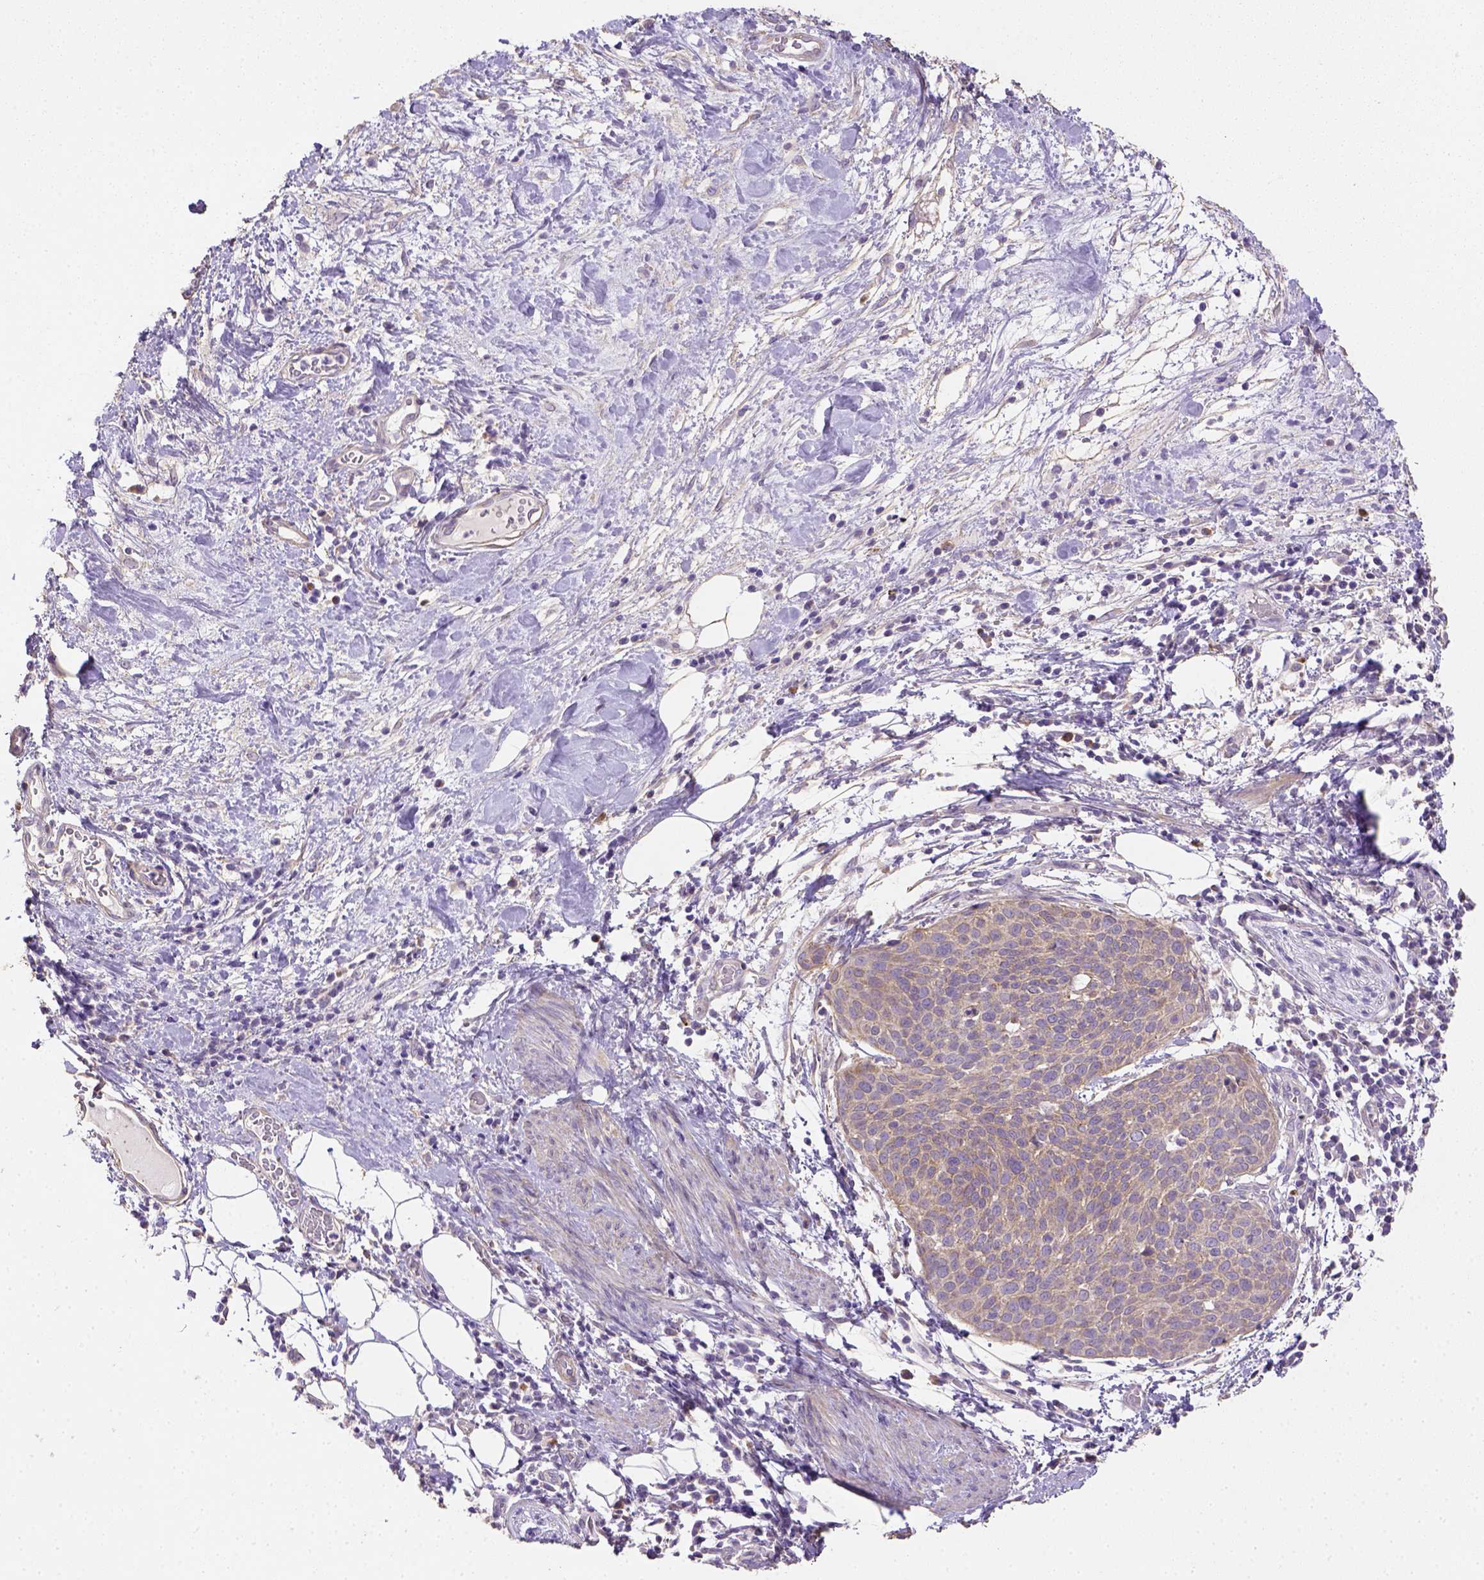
{"staining": {"intensity": "weak", "quantity": ">75%", "location": "cytoplasmic/membranous"}, "tissue": "cervical cancer", "cell_type": "Tumor cells", "image_type": "cancer", "snomed": [{"axis": "morphology", "description": "Squamous cell carcinoma, NOS"}, {"axis": "topography", "description": "Cervix"}], "caption": "Immunohistochemistry image of neoplastic tissue: human cervical cancer stained using immunohistochemistry demonstrates low levels of weak protein expression localized specifically in the cytoplasmic/membranous of tumor cells, appearing as a cytoplasmic/membranous brown color.", "gene": "HTRA1", "patient": {"sex": "female", "age": 39}}